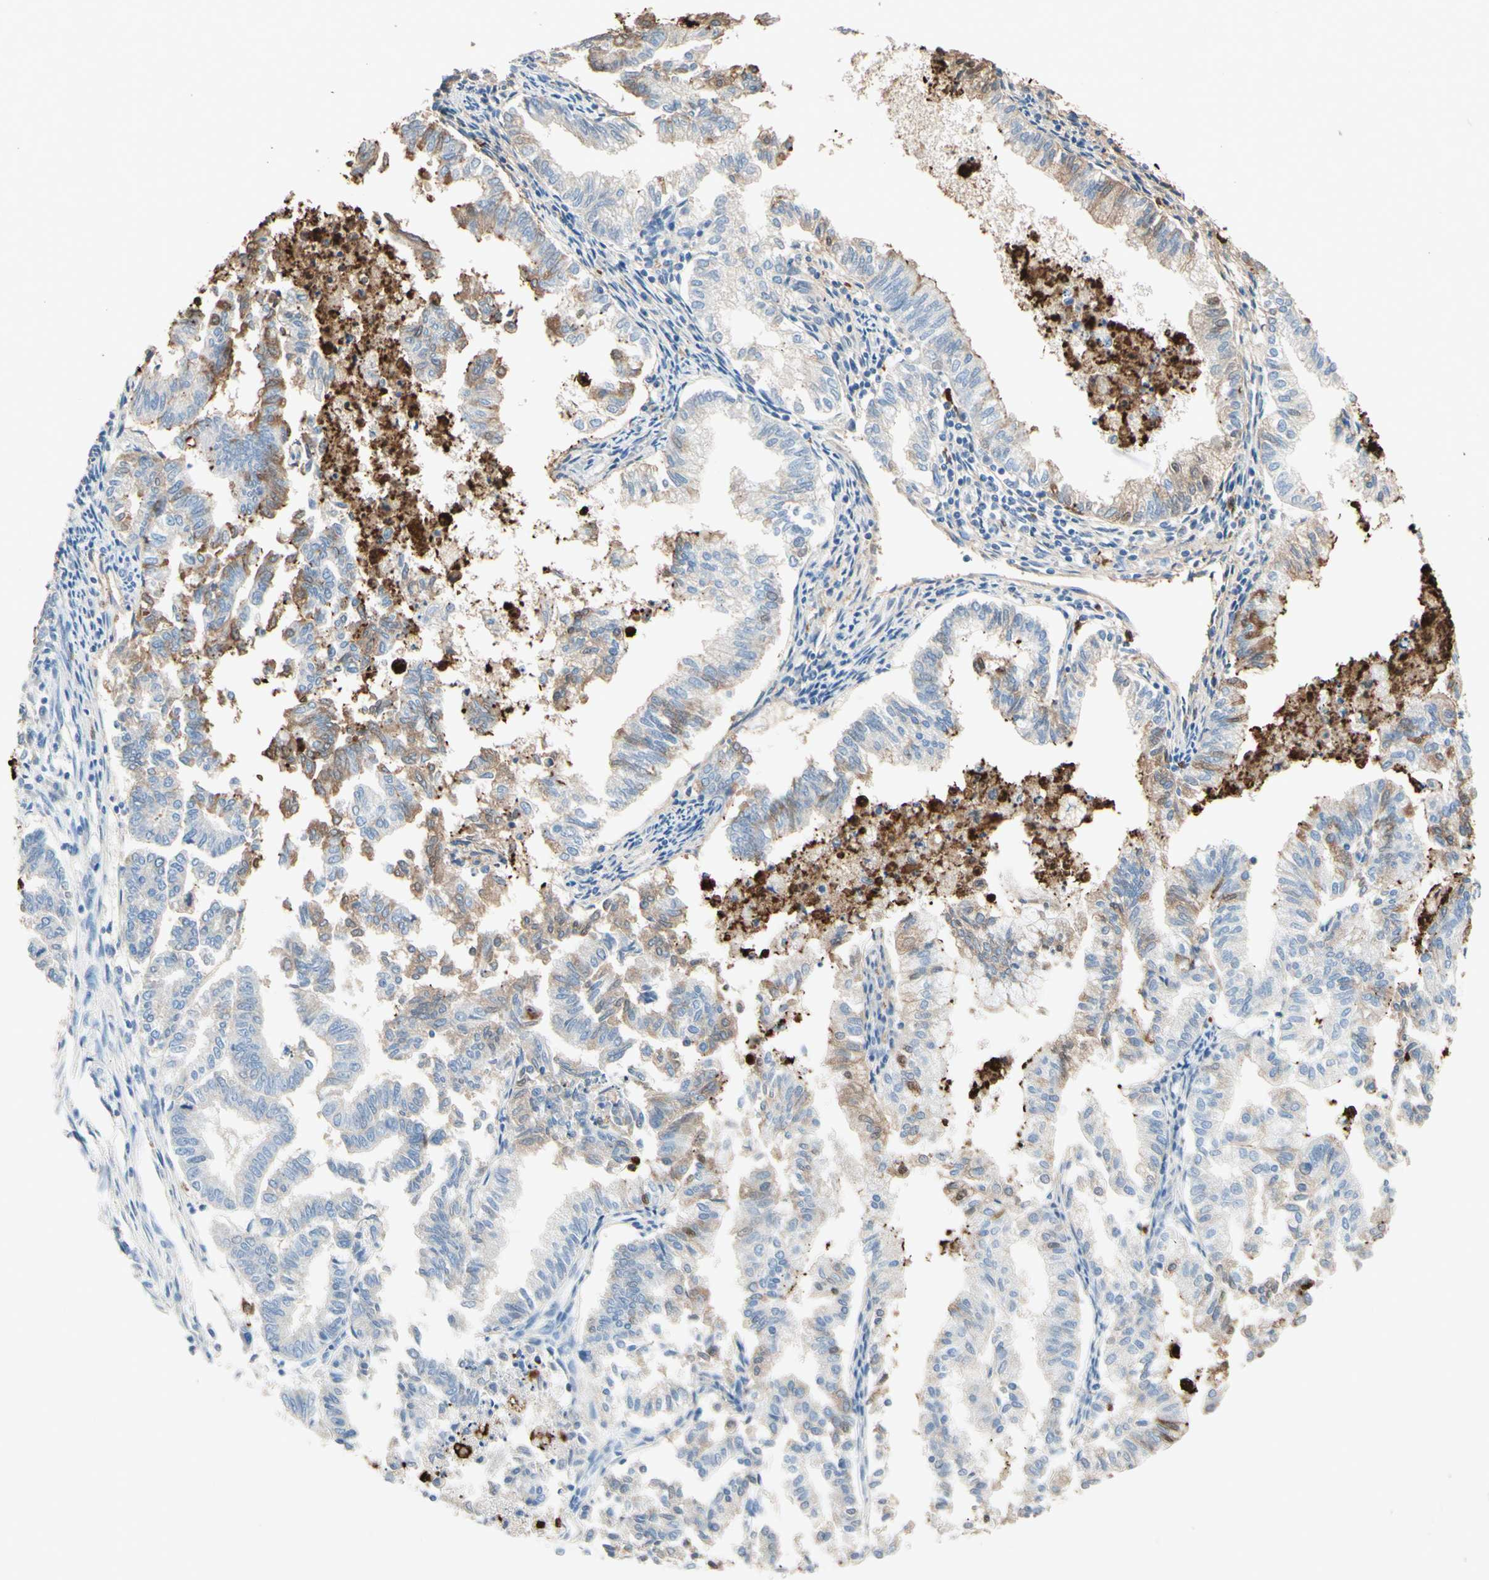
{"staining": {"intensity": "moderate", "quantity": "<25%", "location": "cytoplasmic/membranous"}, "tissue": "endometrial cancer", "cell_type": "Tumor cells", "image_type": "cancer", "snomed": [{"axis": "morphology", "description": "Necrosis, NOS"}, {"axis": "morphology", "description": "Adenocarcinoma, NOS"}, {"axis": "topography", "description": "Endometrium"}], "caption": "Protein expression analysis of human endometrial adenocarcinoma reveals moderate cytoplasmic/membranous staining in approximately <25% of tumor cells.", "gene": "NFKBIZ", "patient": {"sex": "female", "age": 79}}